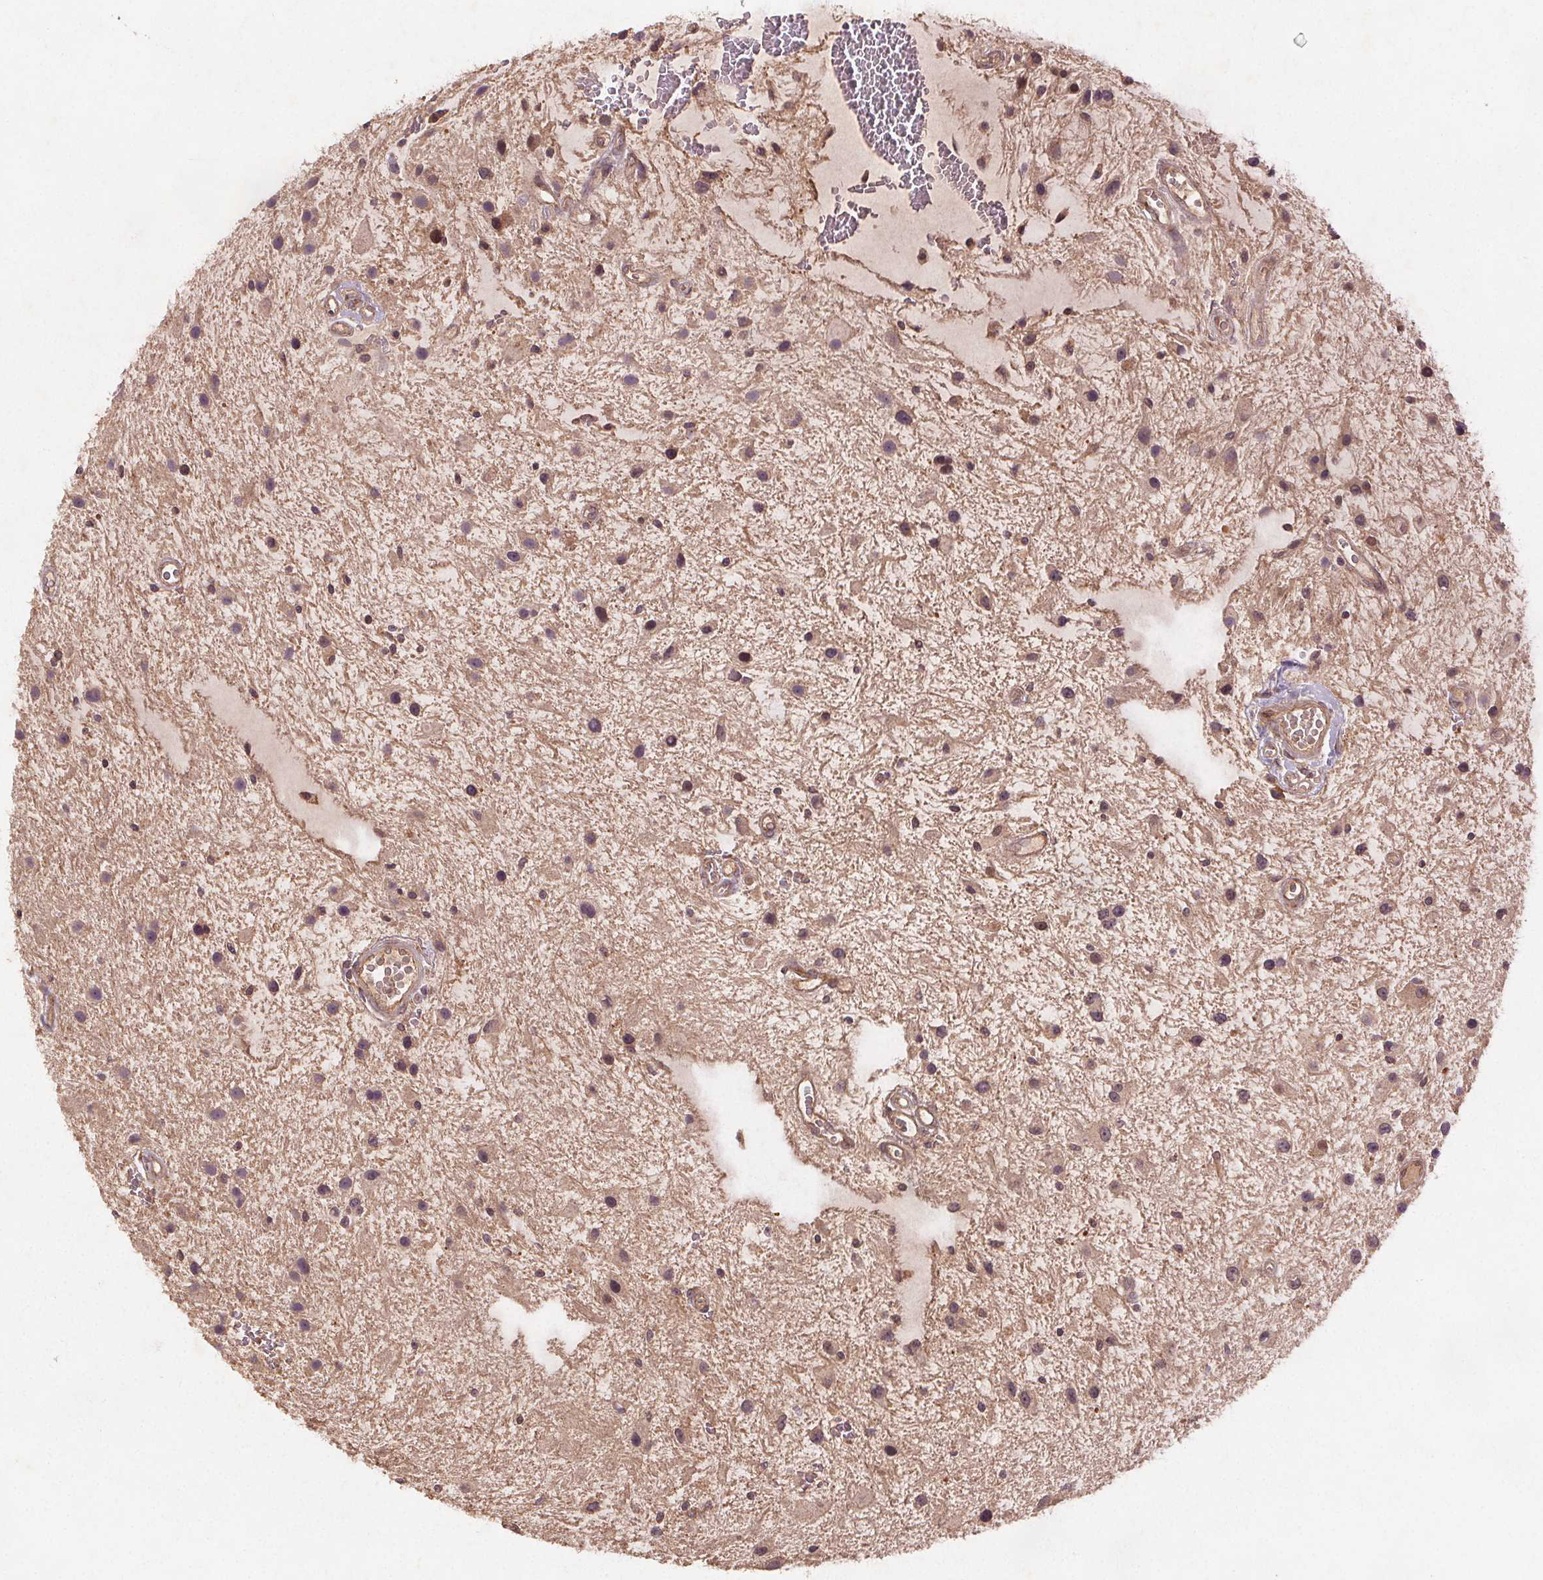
{"staining": {"intensity": "negative", "quantity": "none", "location": "none"}, "tissue": "glioma", "cell_type": "Tumor cells", "image_type": "cancer", "snomed": [{"axis": "morphology", "description": "Glioma, malignant, Low grade"}, {"axis": "topography", "description": "Cerebellum"}], "caption": "The histopathology image reveals no staining of tumor cells in low-grade glioma (malignant).", "gene": "SEC14L2", "patient": {"sex": "female", "age": 14}}